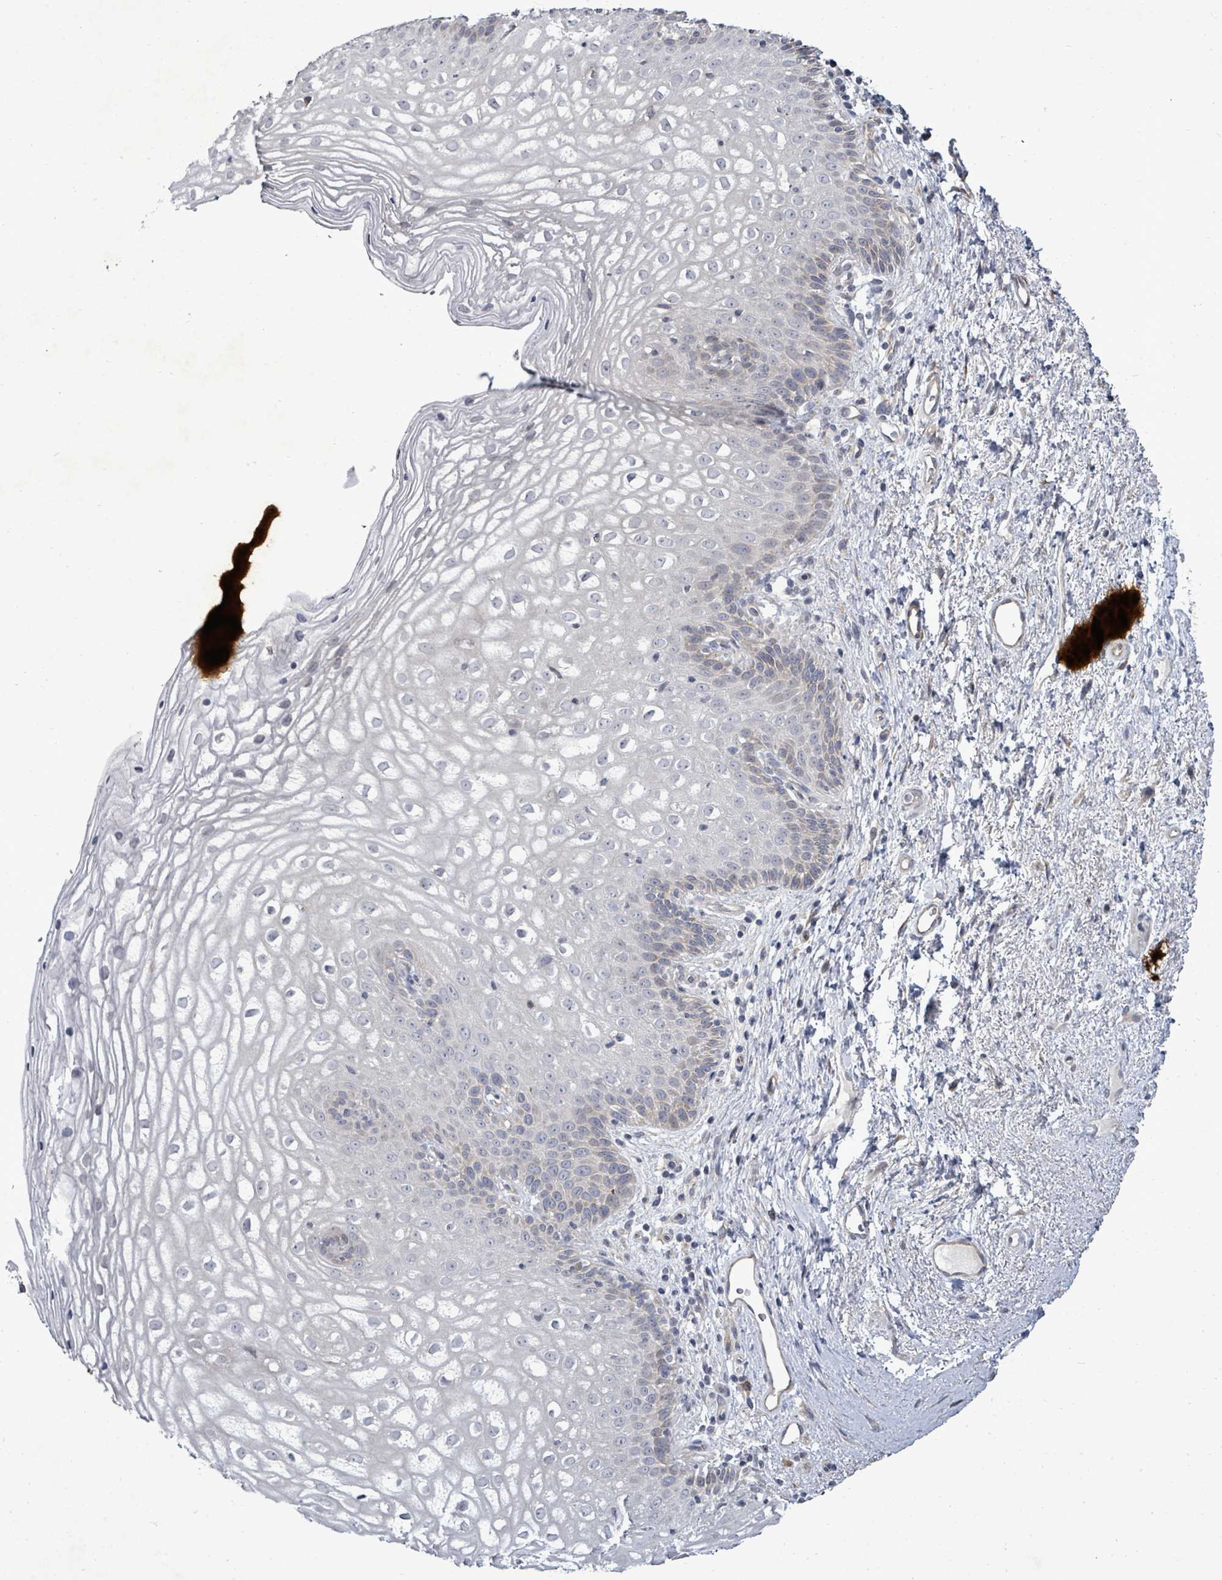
{"staining": {"intensity": "negative", "quantity": "none", "location": "none"}, "tissue": "vagina", "cell_type": "Squamous epithelial cells", "image_type": "normal", "snomed": [{"axis": "morphology", "description": "Normal tissue, NOS"}, {"axis": "topography", "description": "Vagina"}], "caption": "High power microscopy micrograph of an IHC micrograph of normal vagina, revealing no significant positivity in squamous epithelial cells. Nuclei are stained in blue.", "gene": "POMGNT2", "patient": {"sex": "female", "age": 47}}